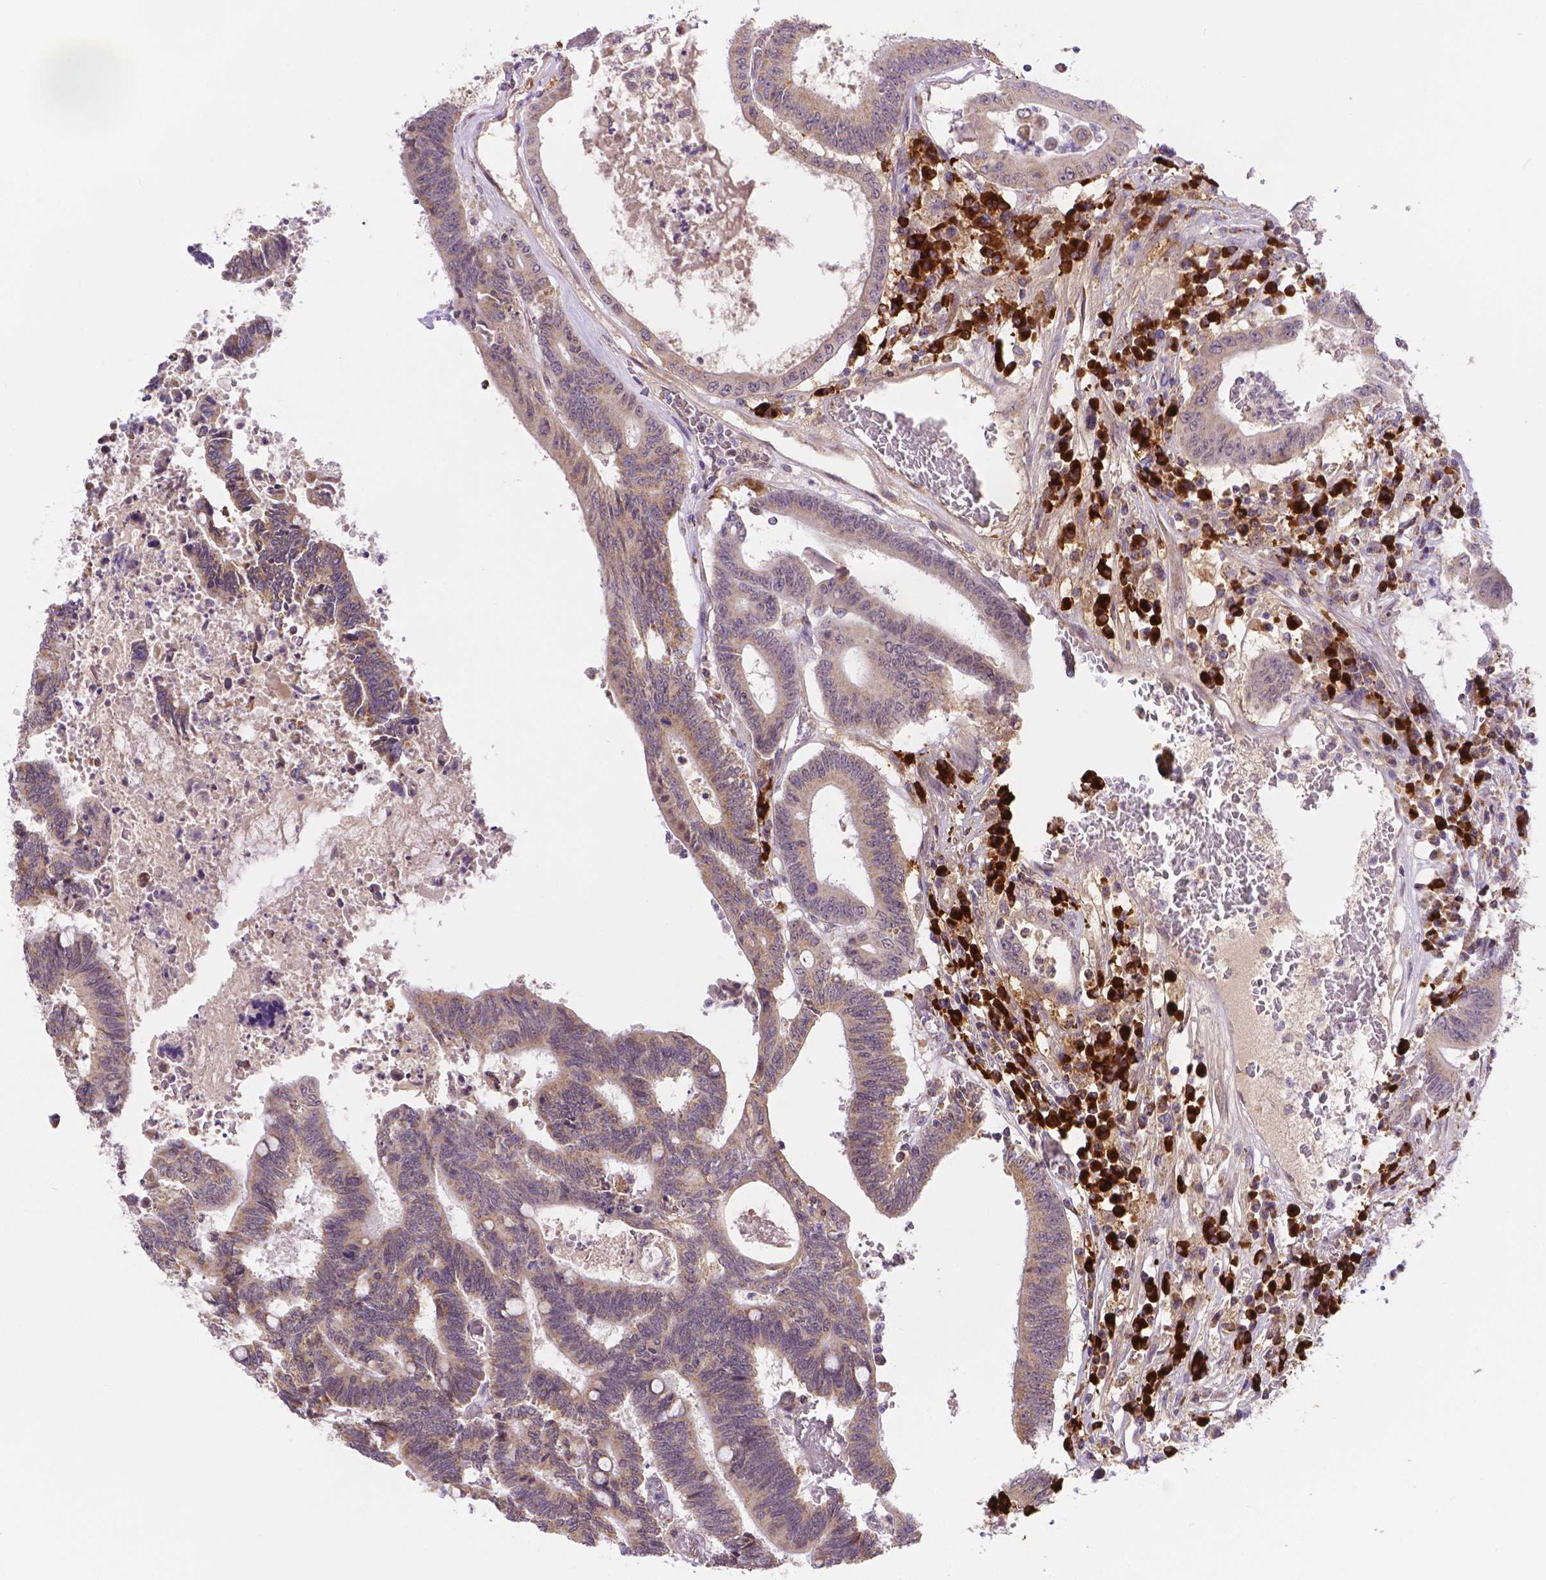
{"staining": {"intensity": "weak", "quantity": "25%-75%", "location": "cytoplasmic/membranous"}, "tissue": "colorectal cancer", "cell_type": "Tumor cells", "image_type": "cancer", "snomed": [{"axis": "morphology", "description": "Adenocarcinoma, NOS"}, {"axis": "topography", "description": "Rectum"}], "caption": "This photomicrograph shows IHC staining of colorectal cancer, with low weak cytoplasmic/membranous positivity in approximately 25%-75% of tumor cells.", "gene": "CYYR1", "patient": {"sex": "male", "age": 54}}